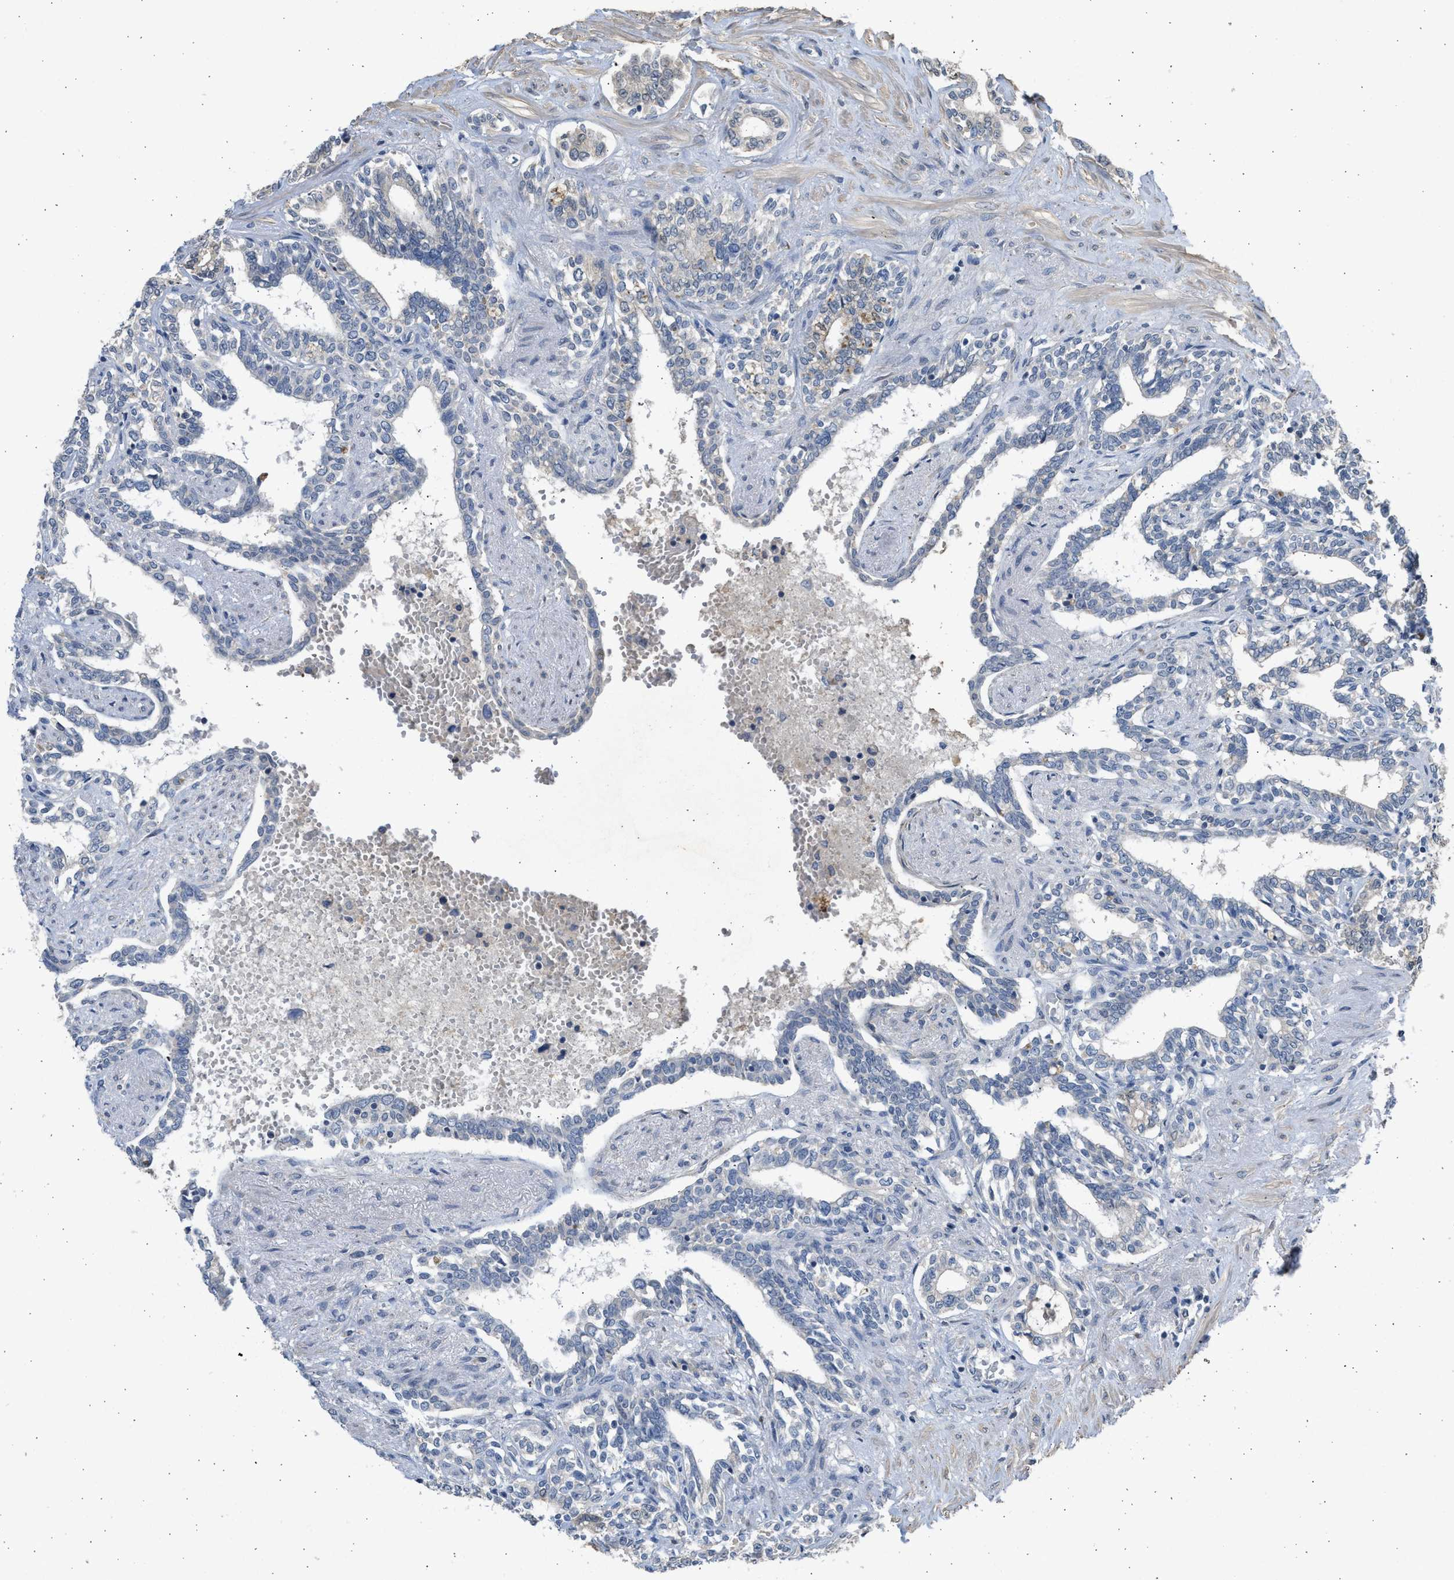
{"staining": {"intensity": "moderate", "quantity": "25%-75%", "location": "cytoplasmic/membranous,nuclear"}, "tissue": "seminal vesicle", "cell_type": "Glandular cells", "image_type": "normal", "snomed": [{"axis": "morphology", "description": "Normal tissue, NOS"}, {"axis": "morphology", "description": "Adenocarcinoma, High grade"}, {"axis": "topography", "description": "Prostate"}, {"axis": "topography", "description": "Seminal veicle"}], "caption": "High-power microscopy captured an immunohistochemistry image of benign seminal vesicle, revealing moderate cytoplasmic/membranous,nuclear expression in approximately 25%-75% of glandular cells.", "gene": "SULT2A1", "patient": {"sex": "male", "age": 55}}